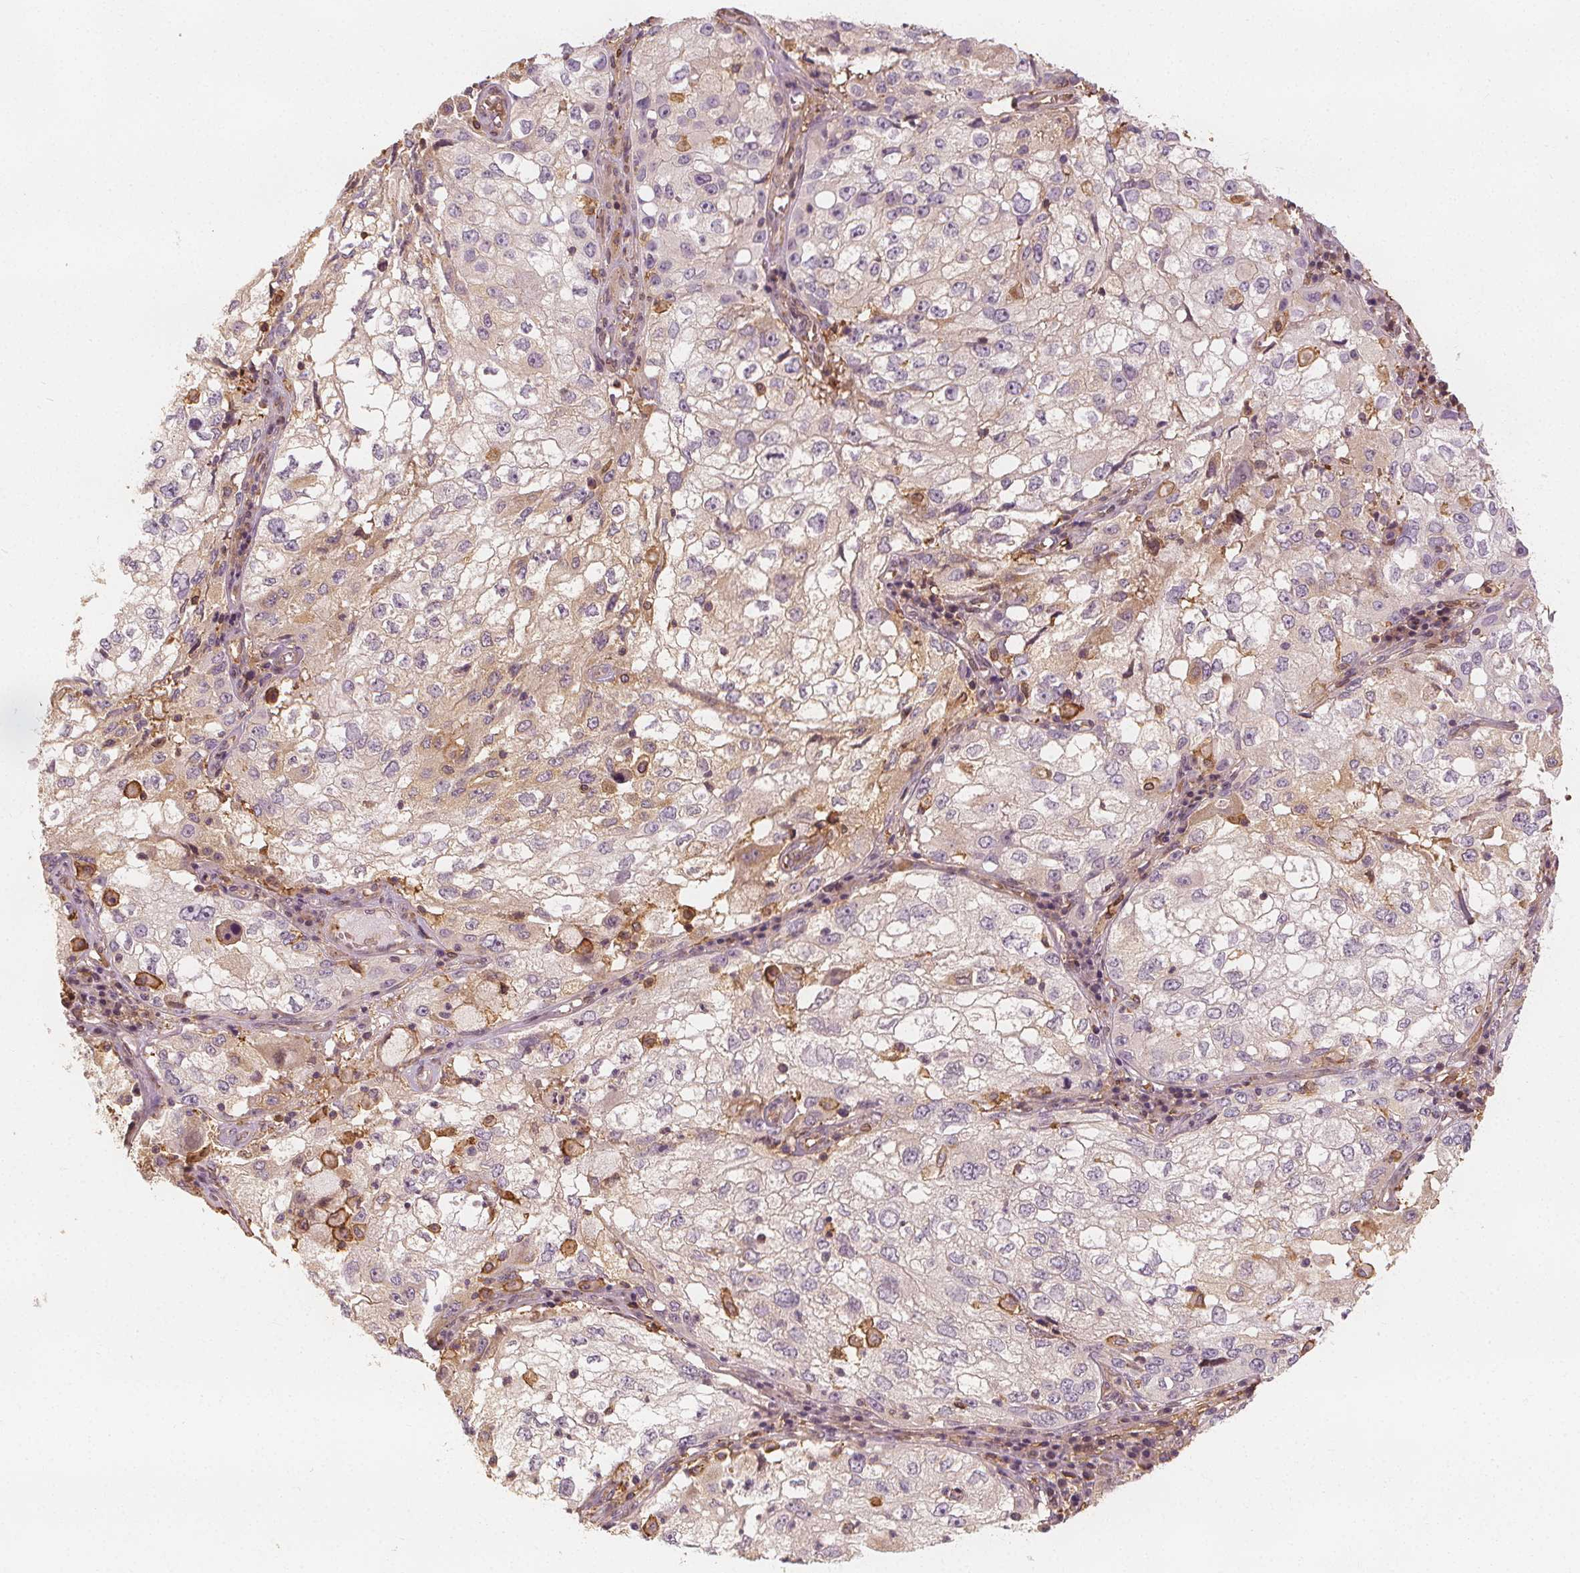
{"staining": {"intensity": "negative", "quantity": "none", "location": "none"}, "tissue": "cervical cancer", "cell_type": "Tumor cells", "image_type": "cancer", "snomed": [{"axis": "morphology", "description": "Squamous cell carcinoma, NOS"}, {"axis": "topography", "description": "Cervix"}], "caption": "A high-resolution micrograph shows immunohistochemistry (IHC) staining of squamous cell carcinoma (cervical), which shows no significant positivity in tumor cells.", "gene": "ARHGAP26", "patient": {"sex": "female", "age": 36}}